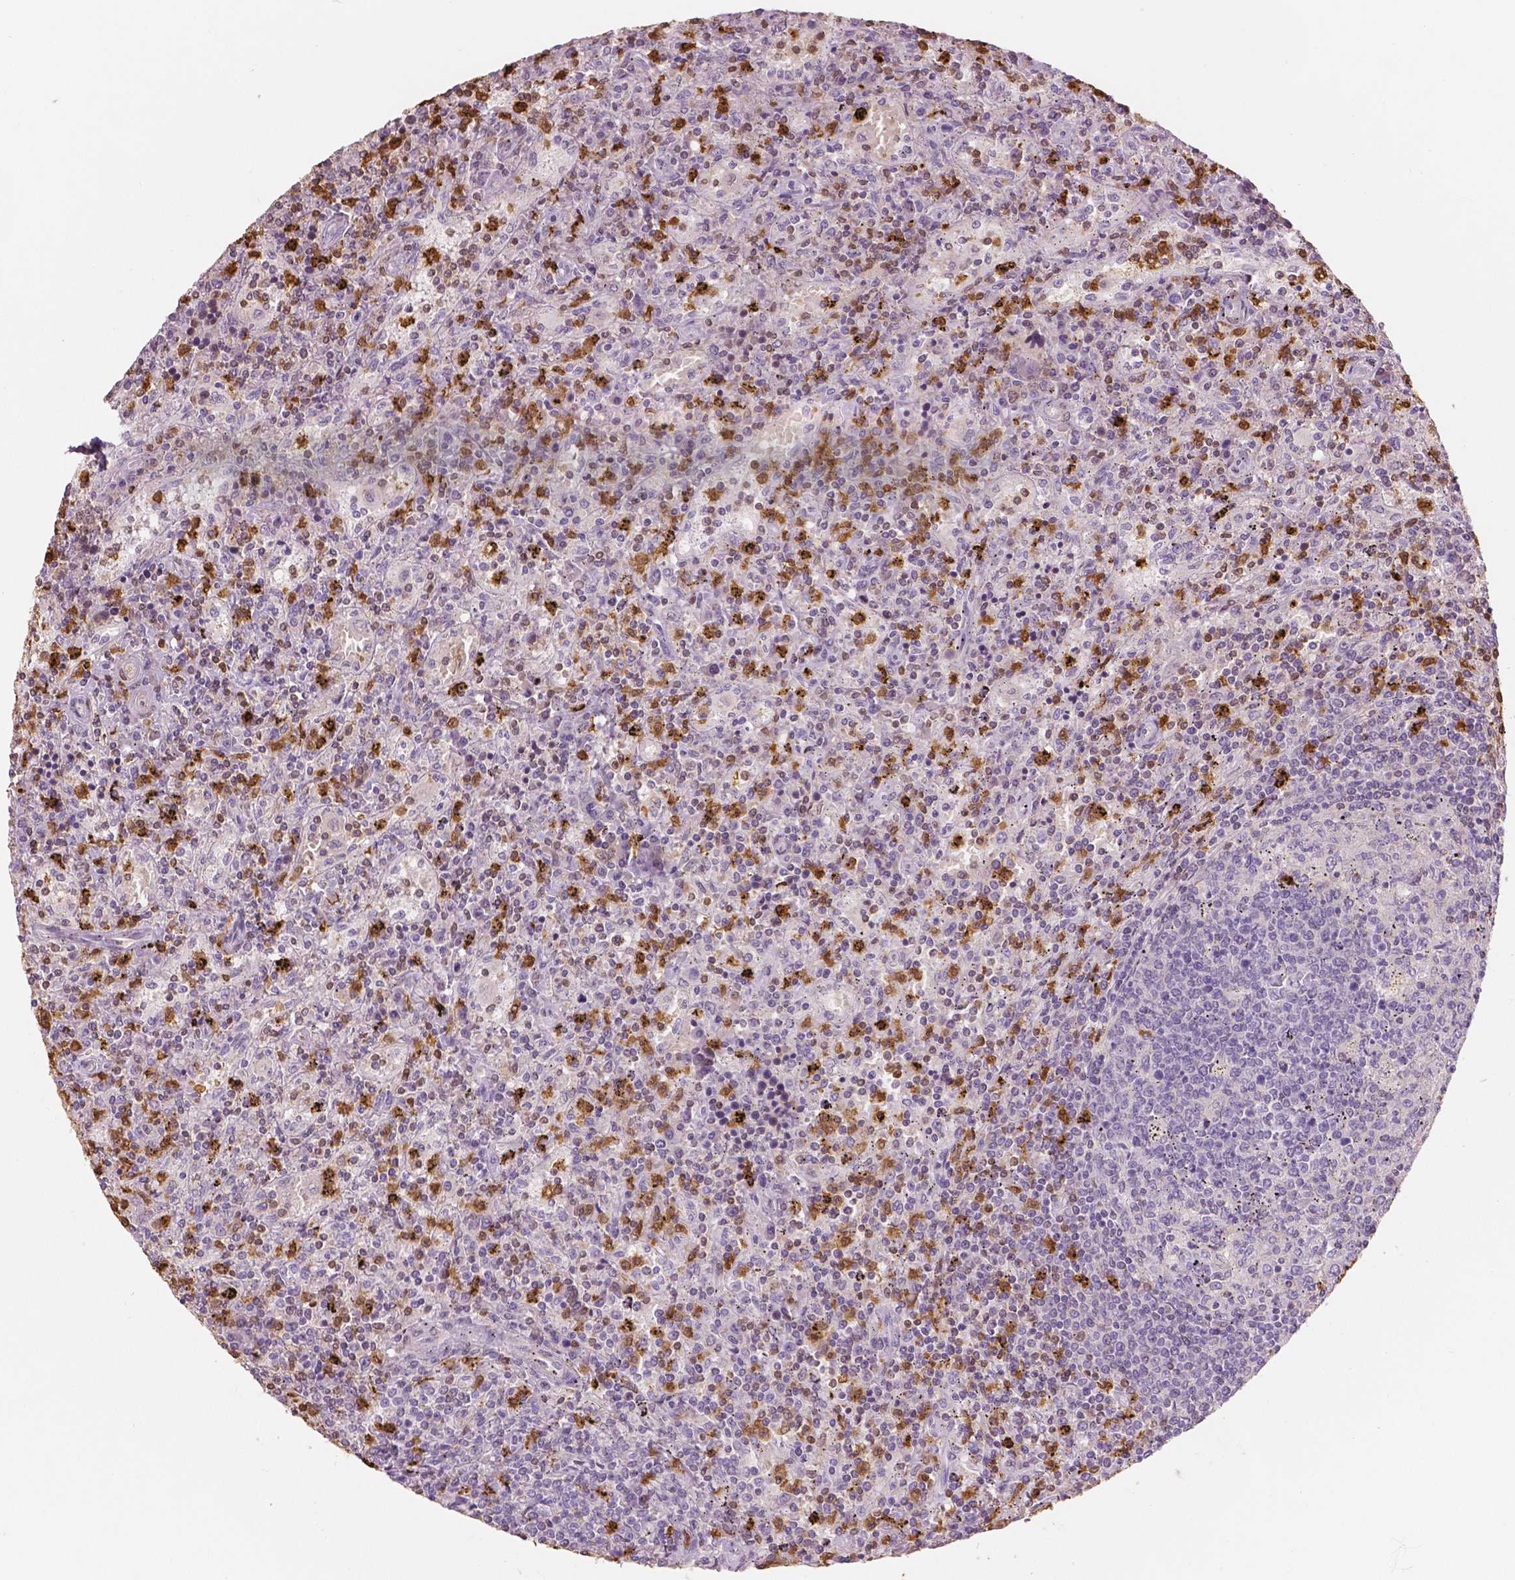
{"staining": {"intensity": "moderate", "quantity": "<25%", "location": "nuclear"}, "tissue": "lymphoma", "cell_type": "Tumor cells", "image_type": "cancer", "snomed": [{"axis": "morphology", "description": "Malignant lymphoma, non-Hodgkin's type, Low grade"}, {"axis": "topography", "description": "Spleen"}], "caption": "Protein expression by IHC displays moderate nuclear staining in approximately <25% of tumor cells in malignant lymphoma, non-Hodgkin's type (low-grade).", "gene": "S100A4", "patient": {"sex": "male", "age": 62}}